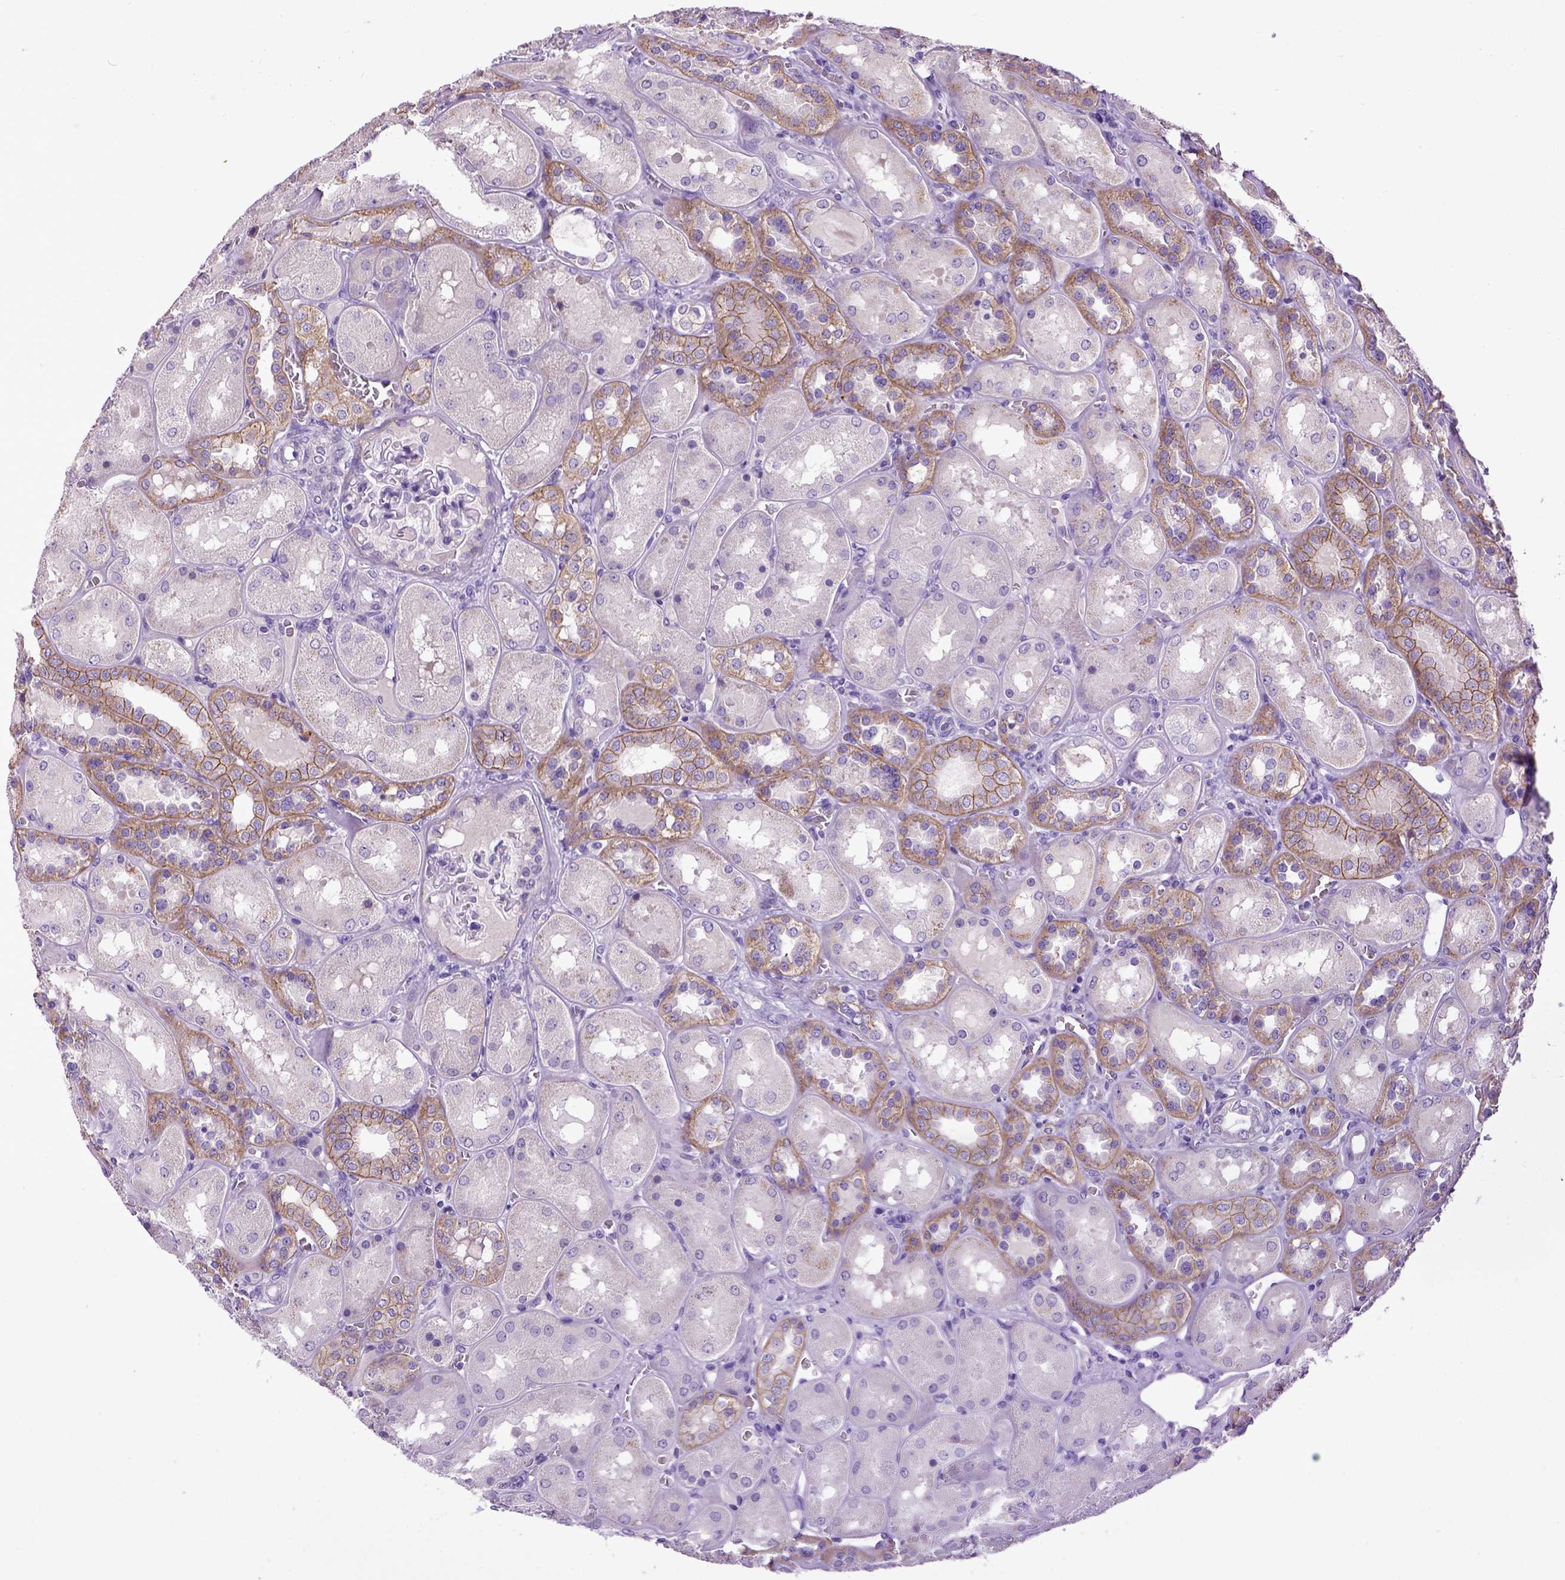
{"staining": {"intensity": "negative", "quantity": "none", "location": "none"}, "tissue": "kidney", "cell_type": "Cells in glomeruli", "image_type": "normal", "snomed": [{"axis": "morphology", "description": "Normal tissue, NOS"}, {"axis": "topography", "description": "Kidney"}], "caption": "Cells in glomeruli are negative for protein expression in normal human kidney. (DAB IHC, high magnification).", "gene": "CDH1", "patient": {"sex": "male", "age": 73}}